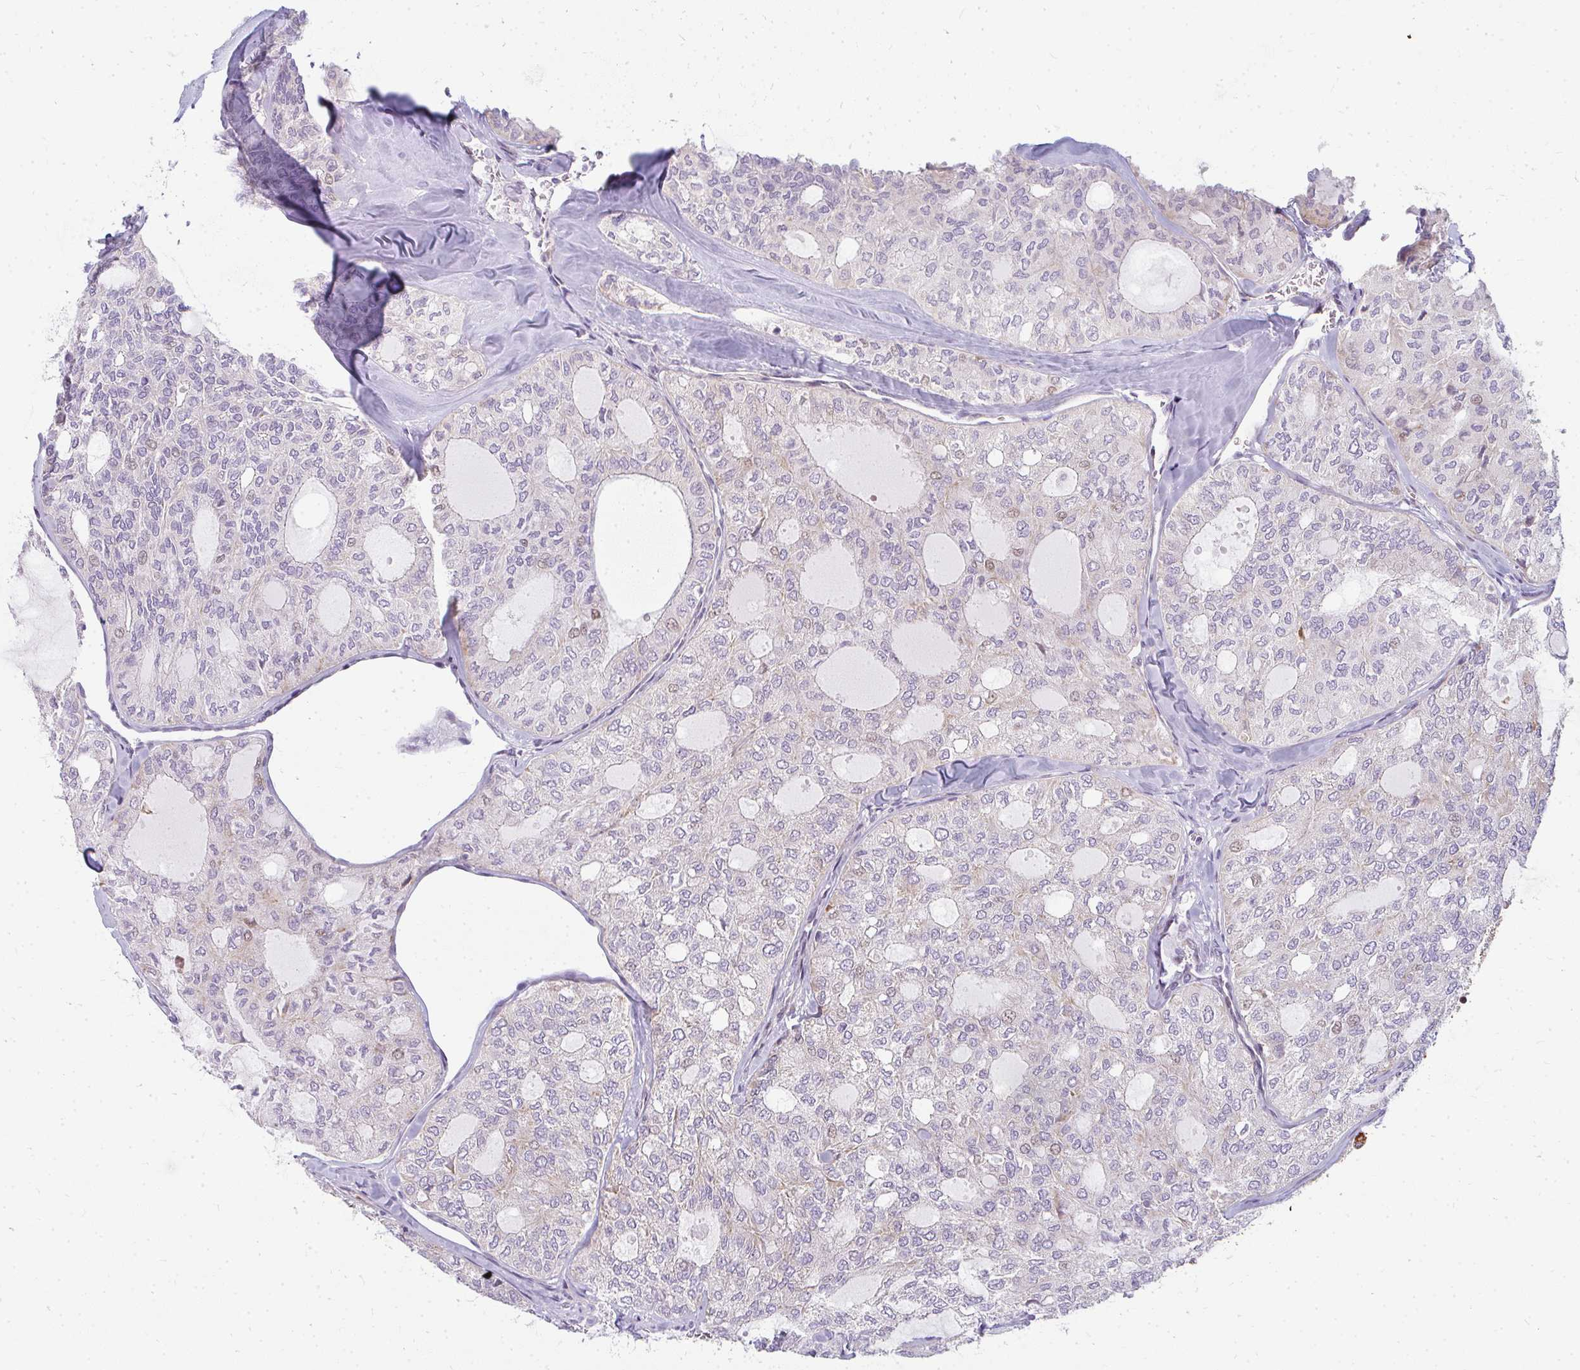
{"staining": {"intensity": "negative", "quantity": "none", "location": "none"}, "tissue": "thyroid cancer", "cell_type": "Tumor cells", "image_type": "cancer", "snomed": [{"axis": "morphology", "description": "Follicular adenoma carcinoma, NOS"}, {"axis": "topography", "description": "Thyroid gland"}], "caption": "DAB (3,3'-diaminobenzidine) immunohistochemical staining of human thyroid follicular adenoma carcinoma reveals no significant staining in tumor cells.", "gene": "PLA2G5", "patient": {"sex": "male", "age": 75}}